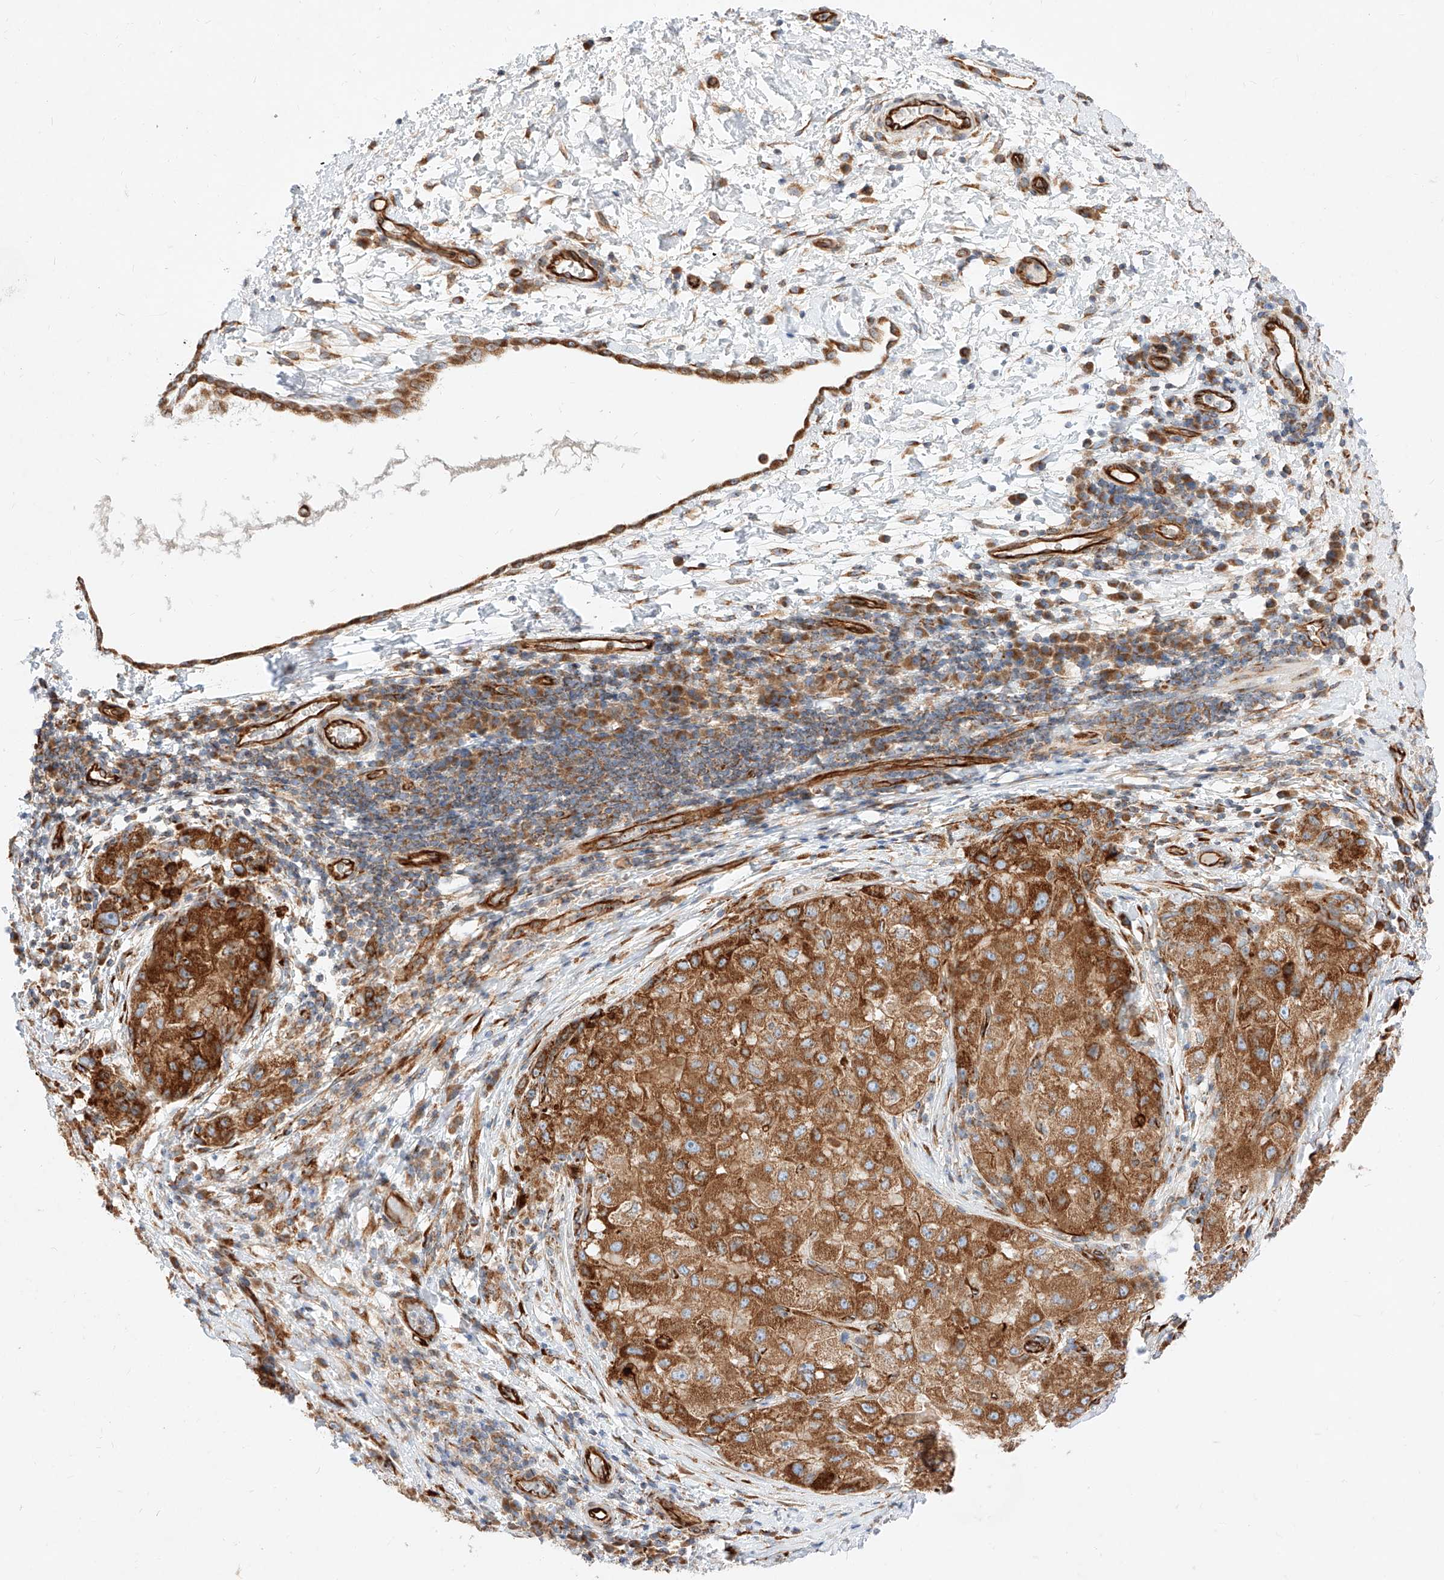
{"staining": {"intensity": "strong", "quantity": ">75%", "location": "cytoplasmic/membranous"}, "tissue": "liver cancer", "cell_type": "Tumor cells", "image_type": "cancer", "snomed": [{"axis": "morphology", "description": "Carcinoma, Hepatocellular, NOS"}, {"axis": "topography", "description": "Liver"}], "caption": "The immunohistochemical stain highlights strong cytoplasmic/membranous staining in tumor cells of liver cancer tissue. (DAB (3,3'-diaminobenzidine) = brown stain, brightfield microscopy at high magnification).", "gene": "CSGALNACT2", "patient": {"sex": "male", "age": 80}}